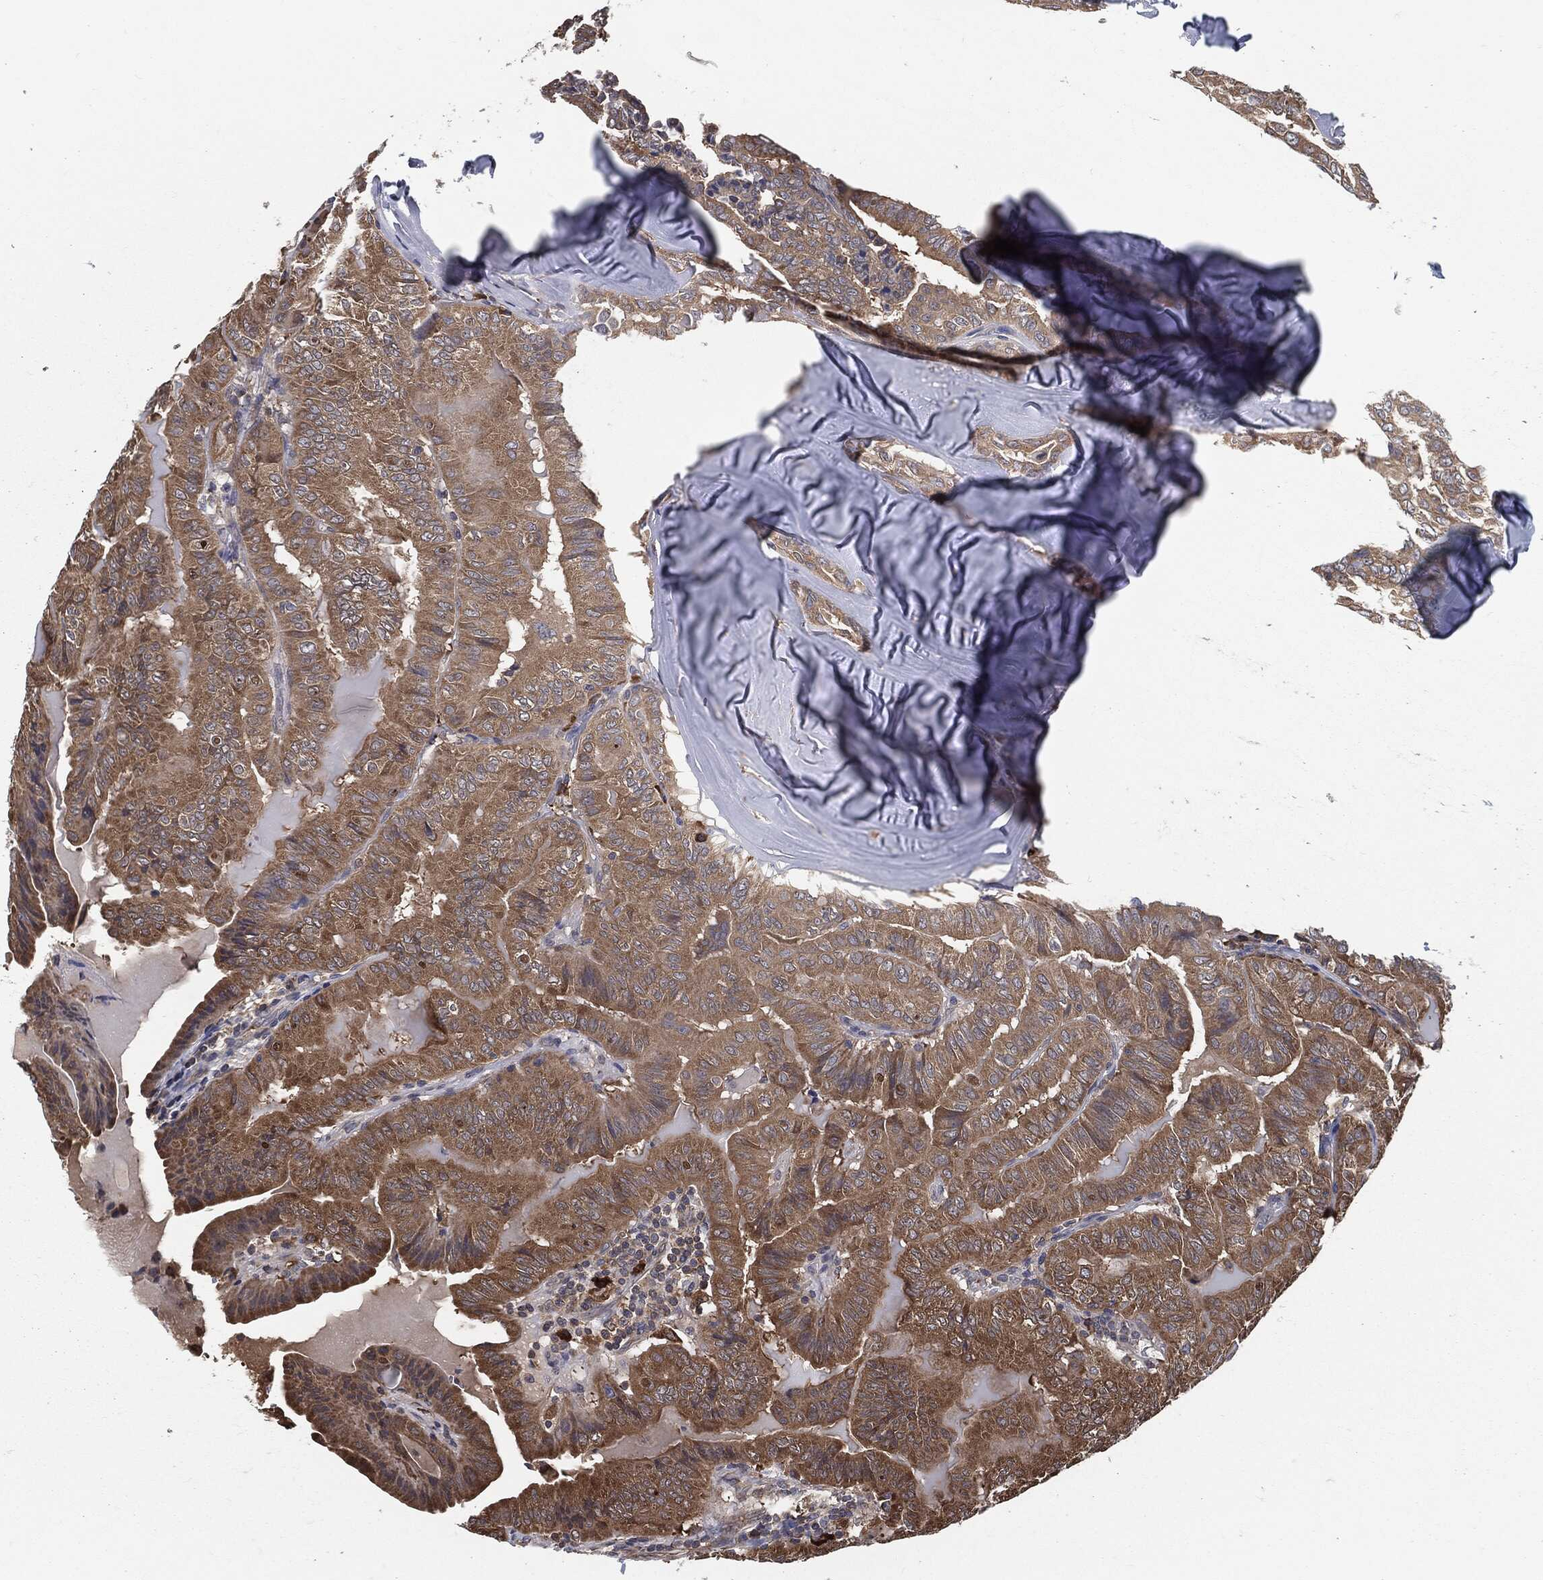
{"staining": {"intensity": "moderate", "quantity": ">75%", "location": "cytoplasmic/membranous"}, "tissue": "thyroid cancer", "cell_type": "Tumor cells", "image_type": "cancer", "snomed": [{"axis": "morphology", "description": "Papillary adenocarcinoma, NOS"}, {"axis": "topography", "description": "Thyroid gland"}], "caption": "The histopathology image reveals a brown stain indicating the presence of a protein in the cytoplasmic/membranous of tumor cells in thyroid papillary adenocarcinoma.", "gene": "PRDX4", "patient": {"sex": "female", "age": 68}}